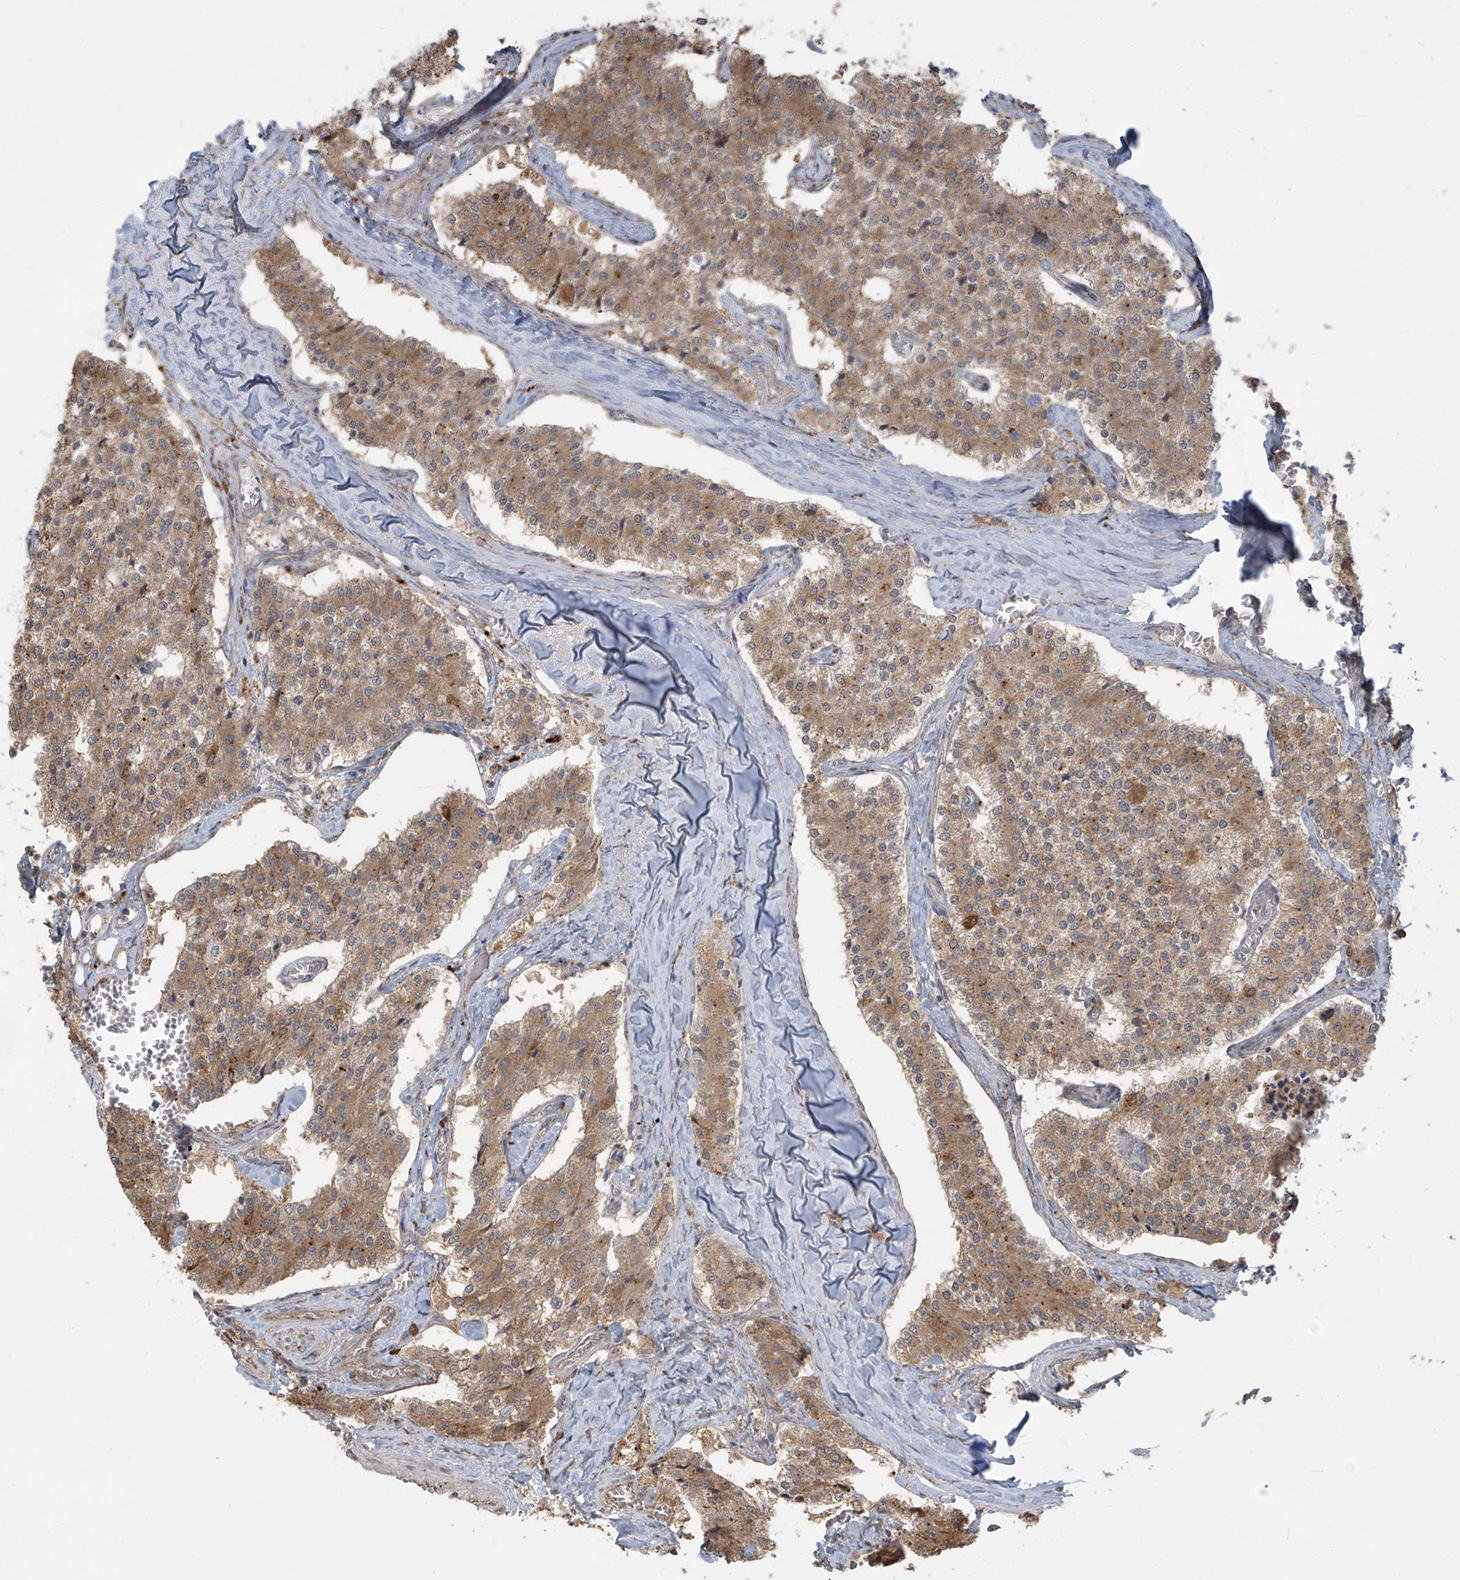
{"staining": {"intensity": "moderate", "quantity": ">75%", "location": "cytoplasmic/membranous"}, "tissue": "carcinoid", "cell_type": "Tumor cells", "image_type": "cancer", "snomed": [{"axis": "morphology", "description": "Carcinoid, malignant, NOS"}, {"axis": "topography", "description": "Colon"}], "caption": "The photomicrograph reveals staining of carcinoid, revealing moderate cytoplasmic/membranous protein expression (brown color) within tumor cells.", "gene": "PLEKHM3", "patient": {"sex": "female", "age": 52}}